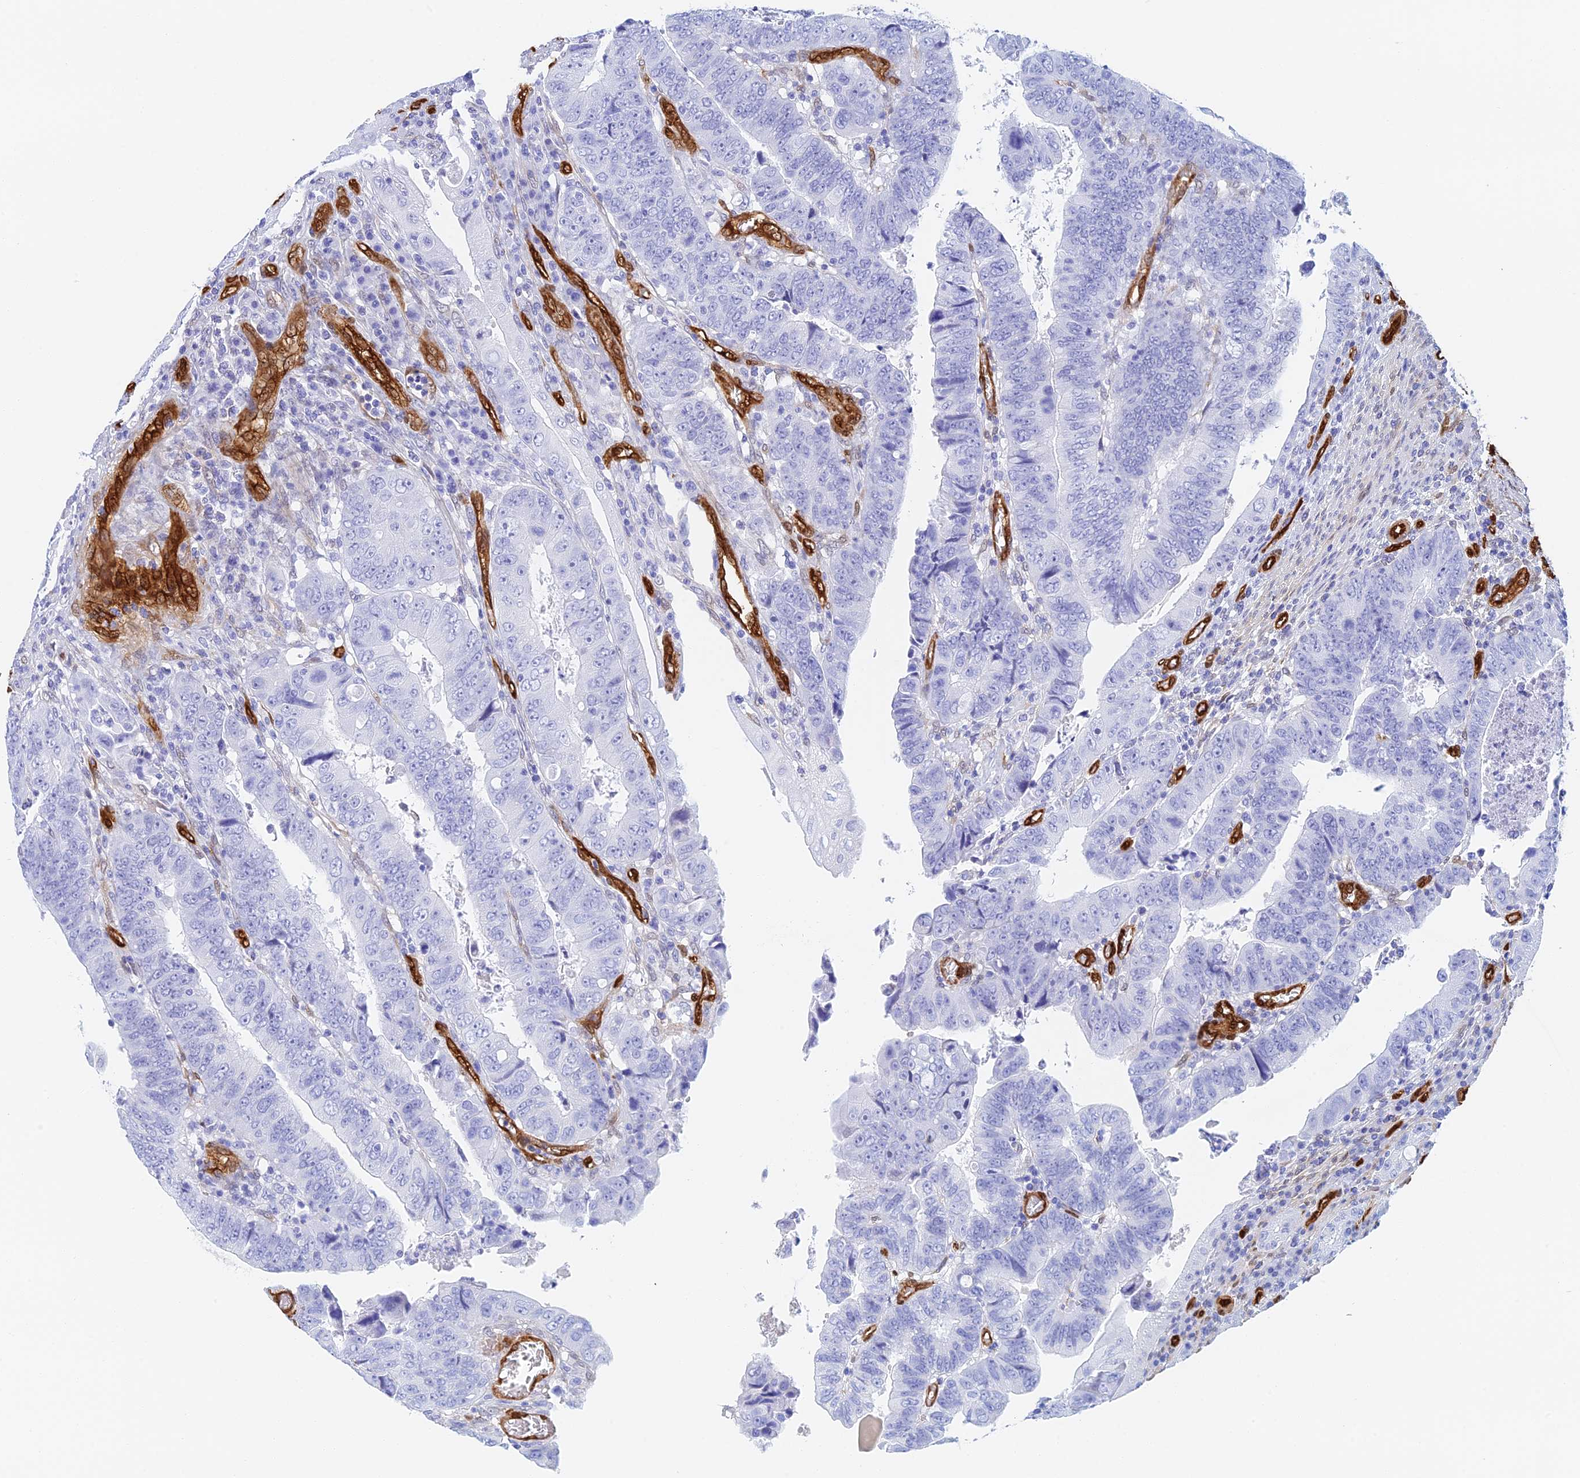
{"staining": {"intensity": "negative", "quantity": "none", "location": "none"}, "tissue": "colorectal cancer", "cell_type": "Tumor cells", "image_type": "cancer", "snomed": [{"axis": "morphology", "description": "Normal tissue, NOS"}, {"axis": "morphology", "description": "Adenocarcinoma, NOS"}, {"axis": "topography", "description": "Rectum"}], "caption": "This is an immunohistochemistry image of colorectal cancer. There is no expression in tumor cells.", "gene": "CRIP2", "patient": {"sex": "female", "age": 65}}